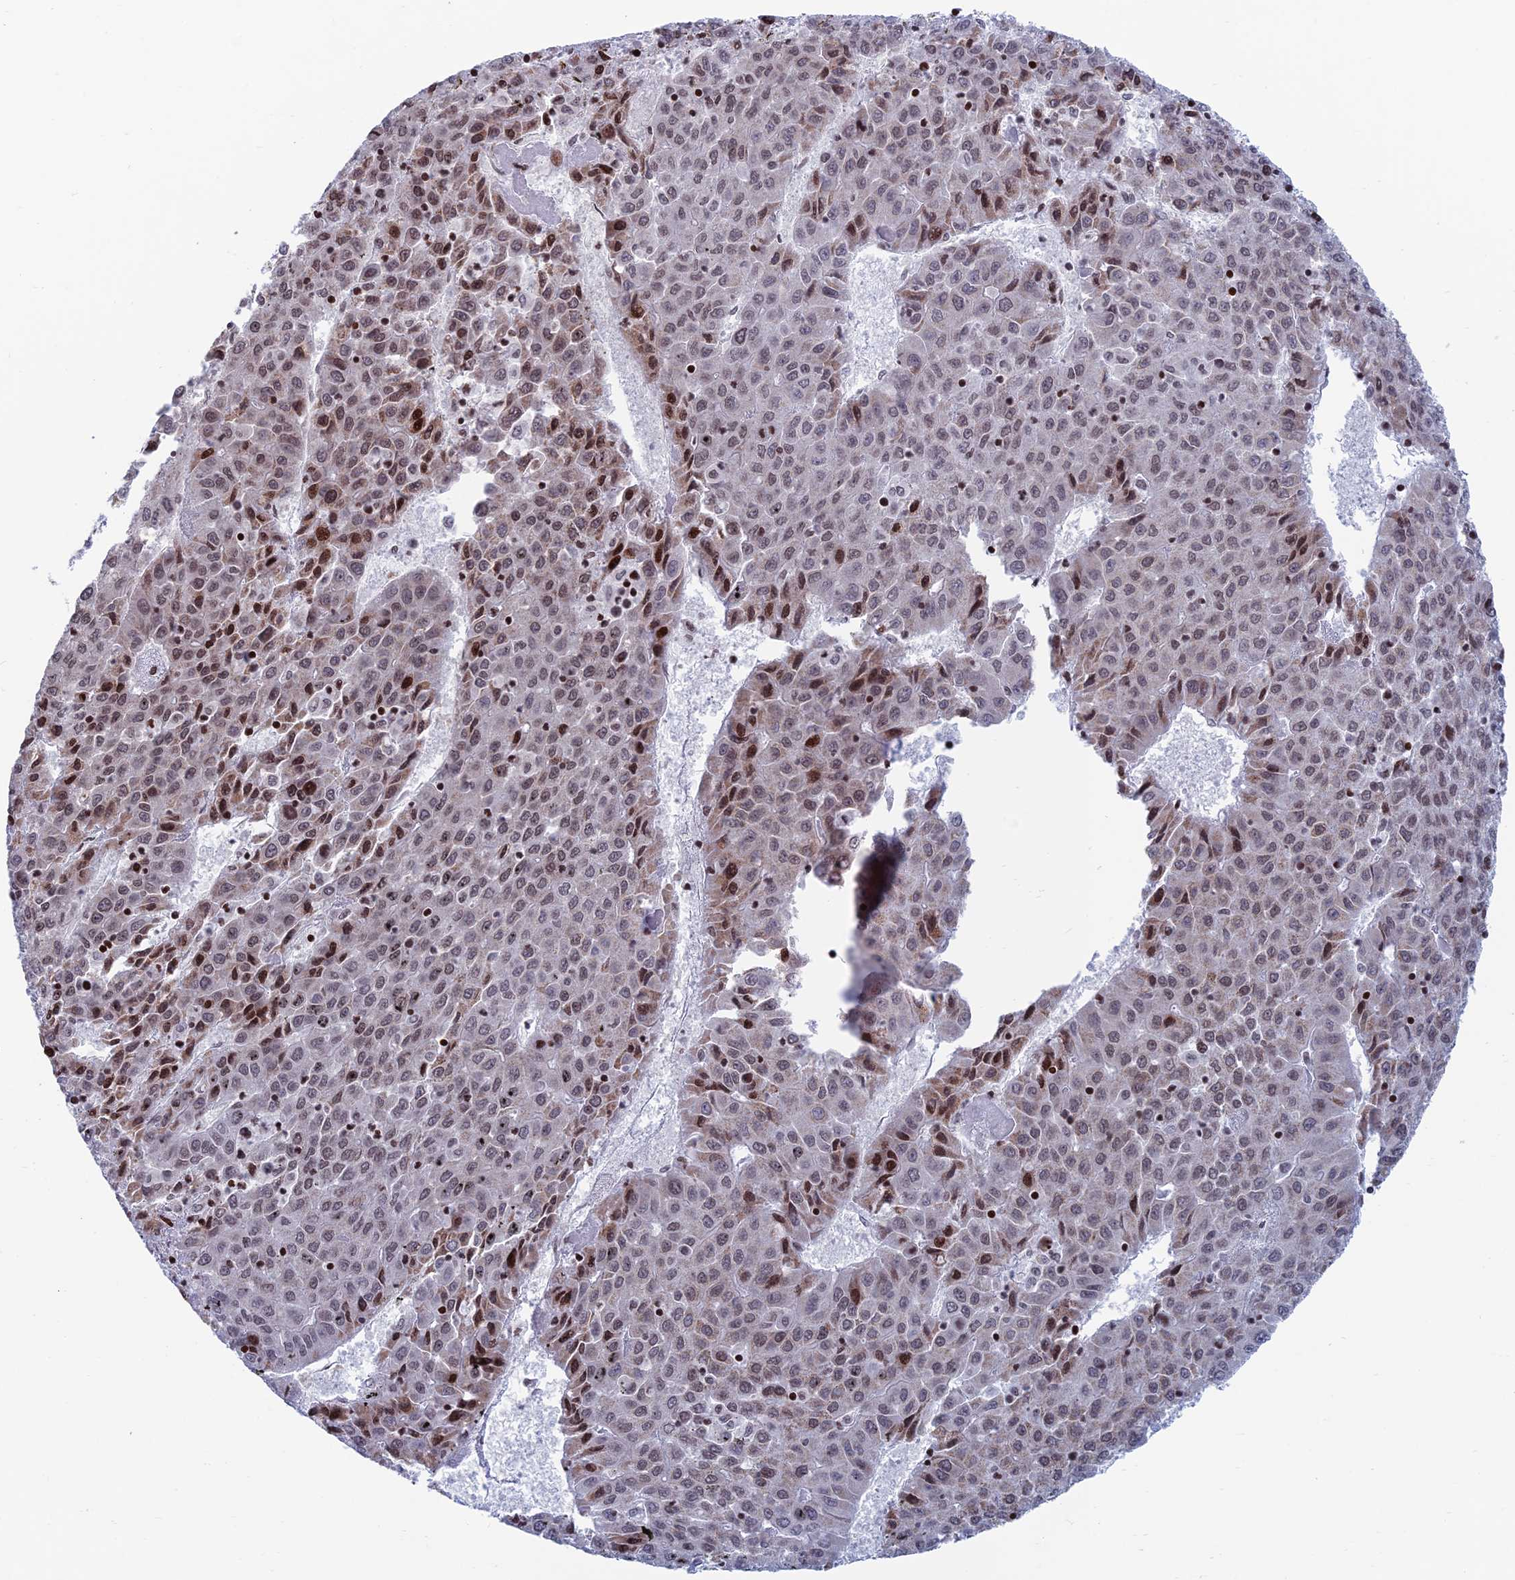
{"staining": {"intensity": "moderate", "quantity": "25%-75%", "location": "cytoplasmic/membranous,nuclear"}, "tissue": "liver cancer", "cell_type": "Tumor cells", "image_type": "cancer", "snomed": [{"axis": "morphology", "description": "Carcinoma, Hepatocellular, NOS"}, {"axis": "topography", "description": "Liver"}], "caption": "Immunohistochemistry histopathology image of neoplastic tissue: liver cancer stained using immunohistochemistry demonstrates medium levels of moderate protein expression localized specifically in the cytoplasmic/membranous and nuclear of tumor cells, appearing as a cytoplasmic/membranous and nuclear brown color.", "gene": "AFF3", "patient": {"sex": "female", "age": 53}}